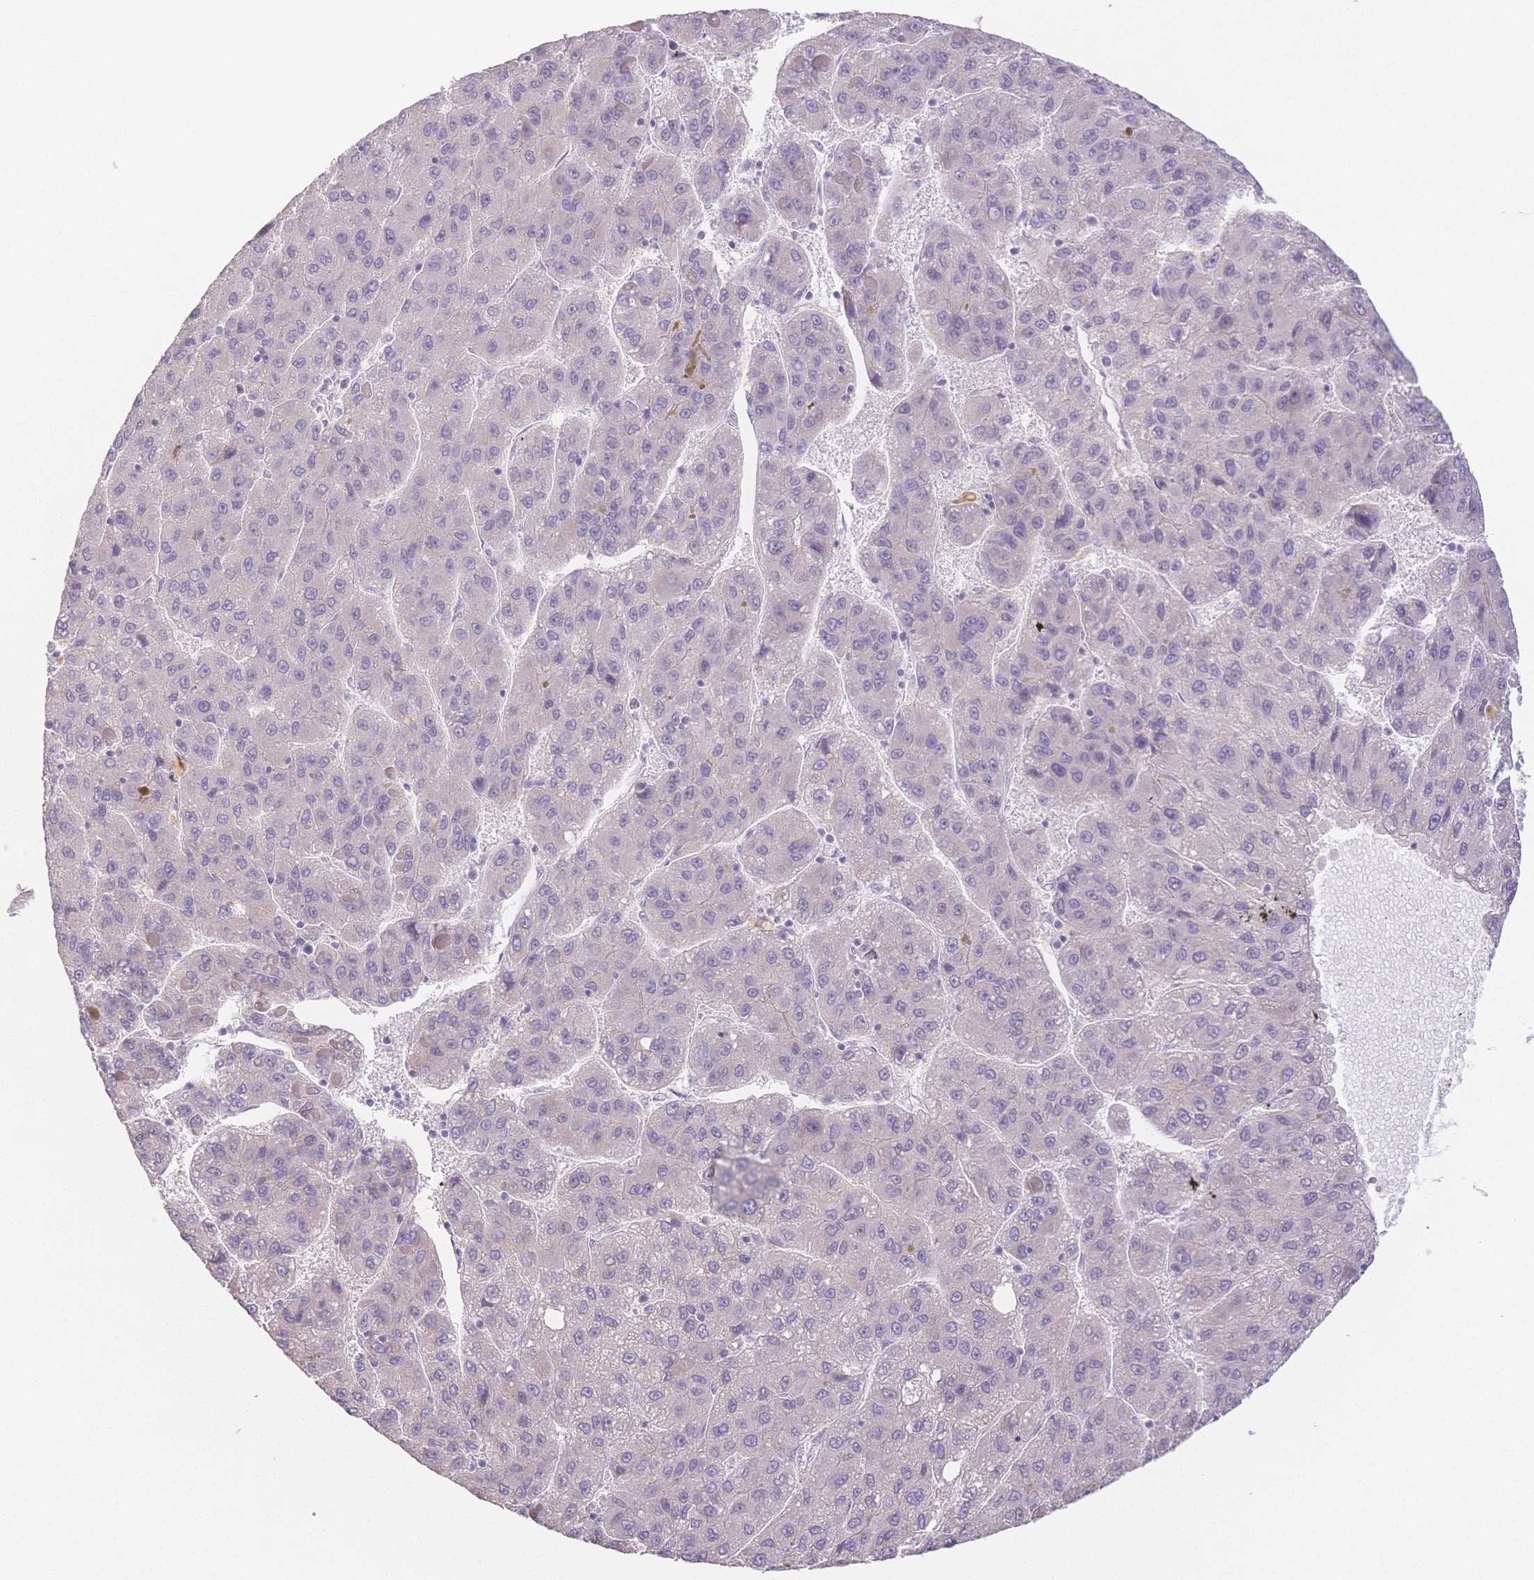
{"staining": {"intensity": "negative", "quantity": "none", "location": "none"}, "tissue": "liver cancer", "cell_type": "Tumor cells", "image_type": "cancer", "snomed": [{"axis": "morphology", "description": "Carcinoma, Hepatocellular, NOS"}, {"axis": "topography", "description": "Liver"}], "caption": "IHC photomicrograph of neoplastic tissue: liver hepatocellular carcinoma stained with DAB (3,3'-diaminobenzidine) shows no significant protein expression in tumor cells. (DAB (3,3'-diaminobenzidine) immunohistochemistry (IHC) with hematoxylin counter stain).", "gene": "SUV39H2", "patient": {"sex": "female", "age": 82}}